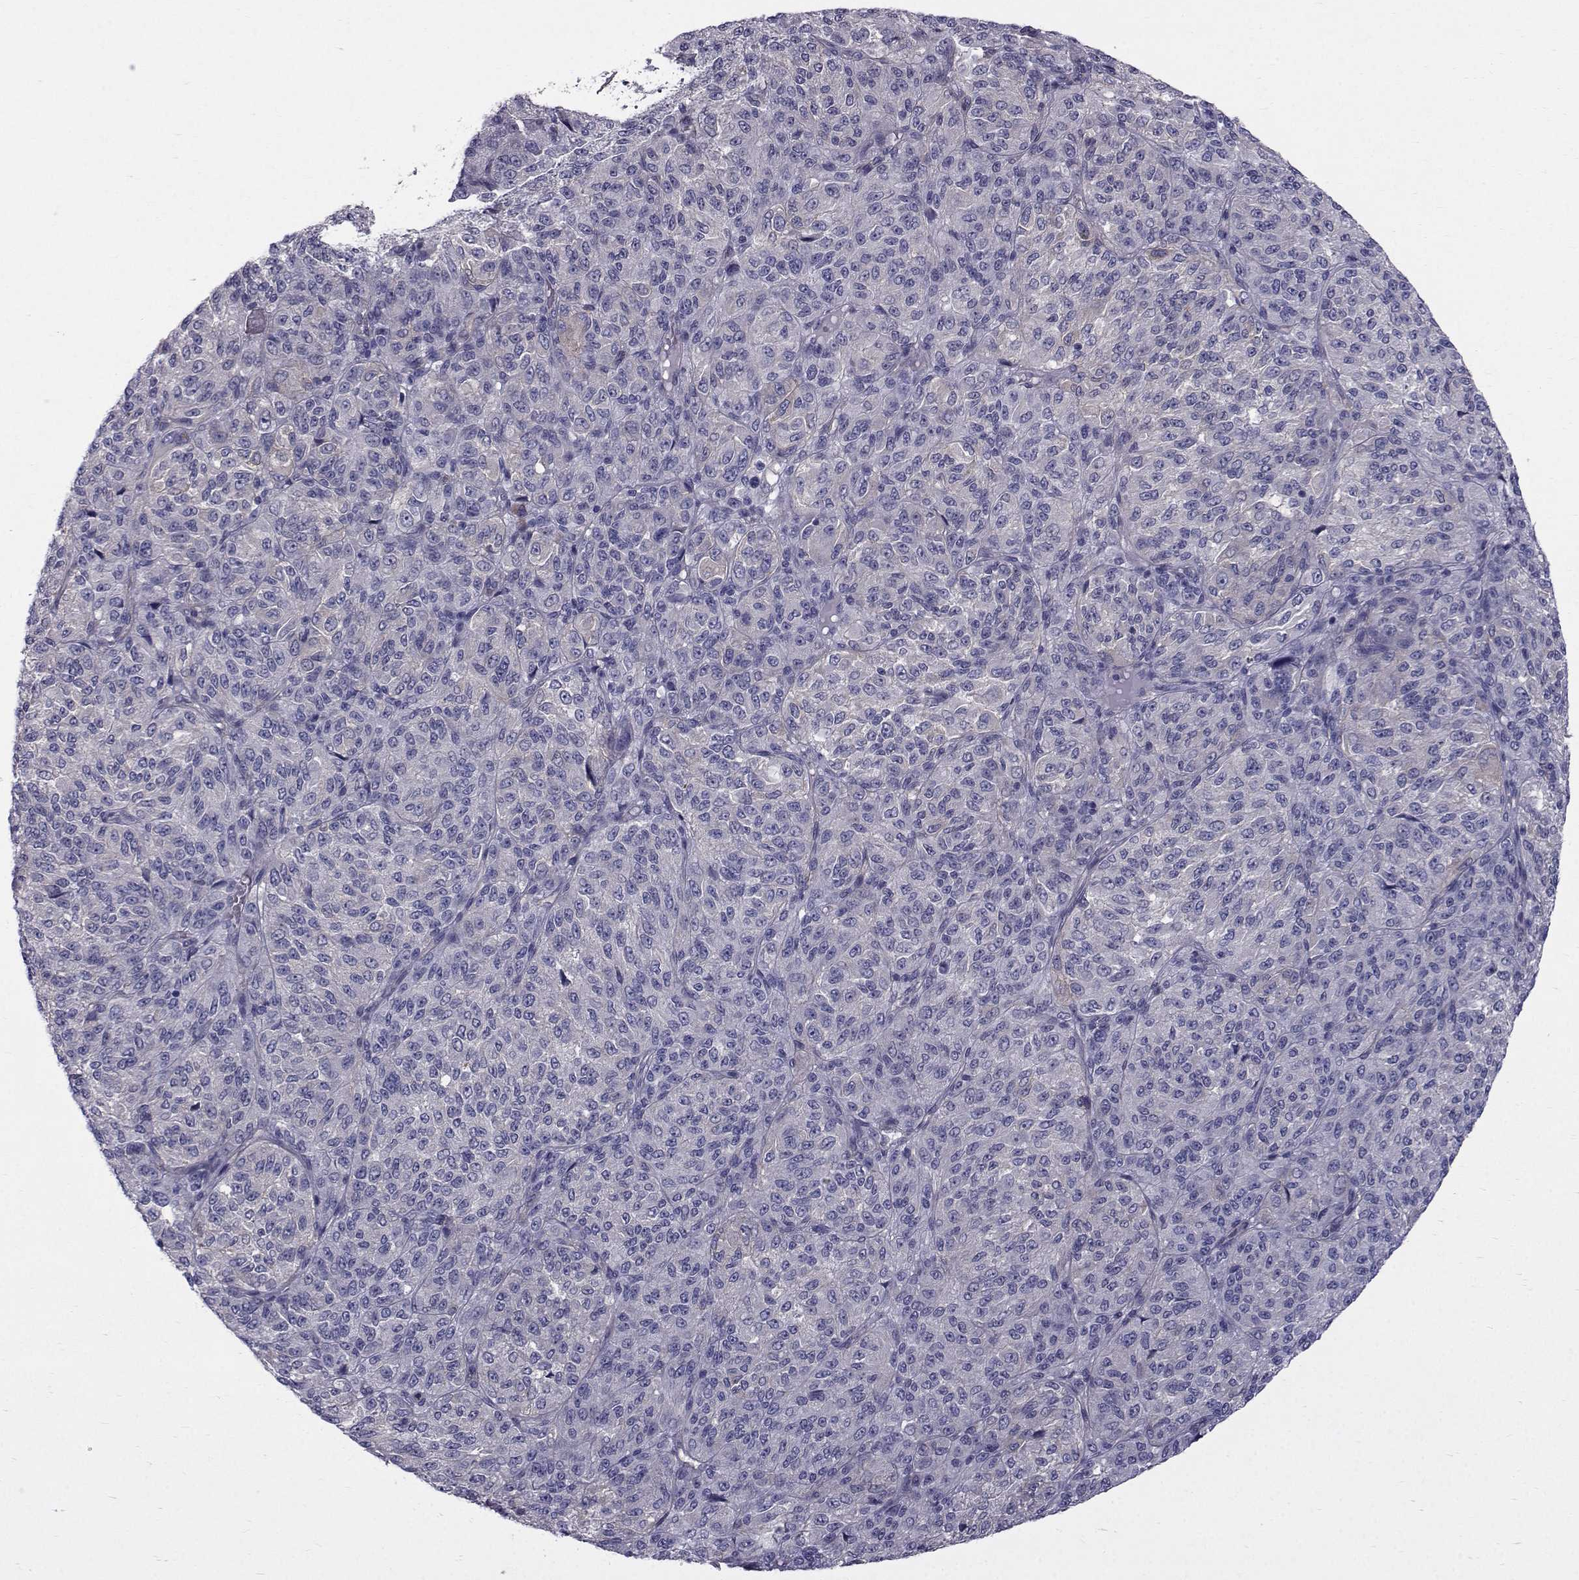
{"staining": {"intensity": "weak", "quantity": "<25%", "location": "cytoplasmic/membranous"}, "tissue": "melanoma", "cell_type": "Tumor cells", "image_type": "cancer", "snomed": [{"axis": "morphology", "description": "Malignant melanoma, Metastatic site"}, {"axis": "topography", "description": "Brain"}], "caption": "DAB (3,3'-diaminobenzidine) immunohistochemical staining of human melanoma demonstrates no significant staining in tumor cells.", "gene": "QPCT", "patient": {"sex": "female", "age": 56}}